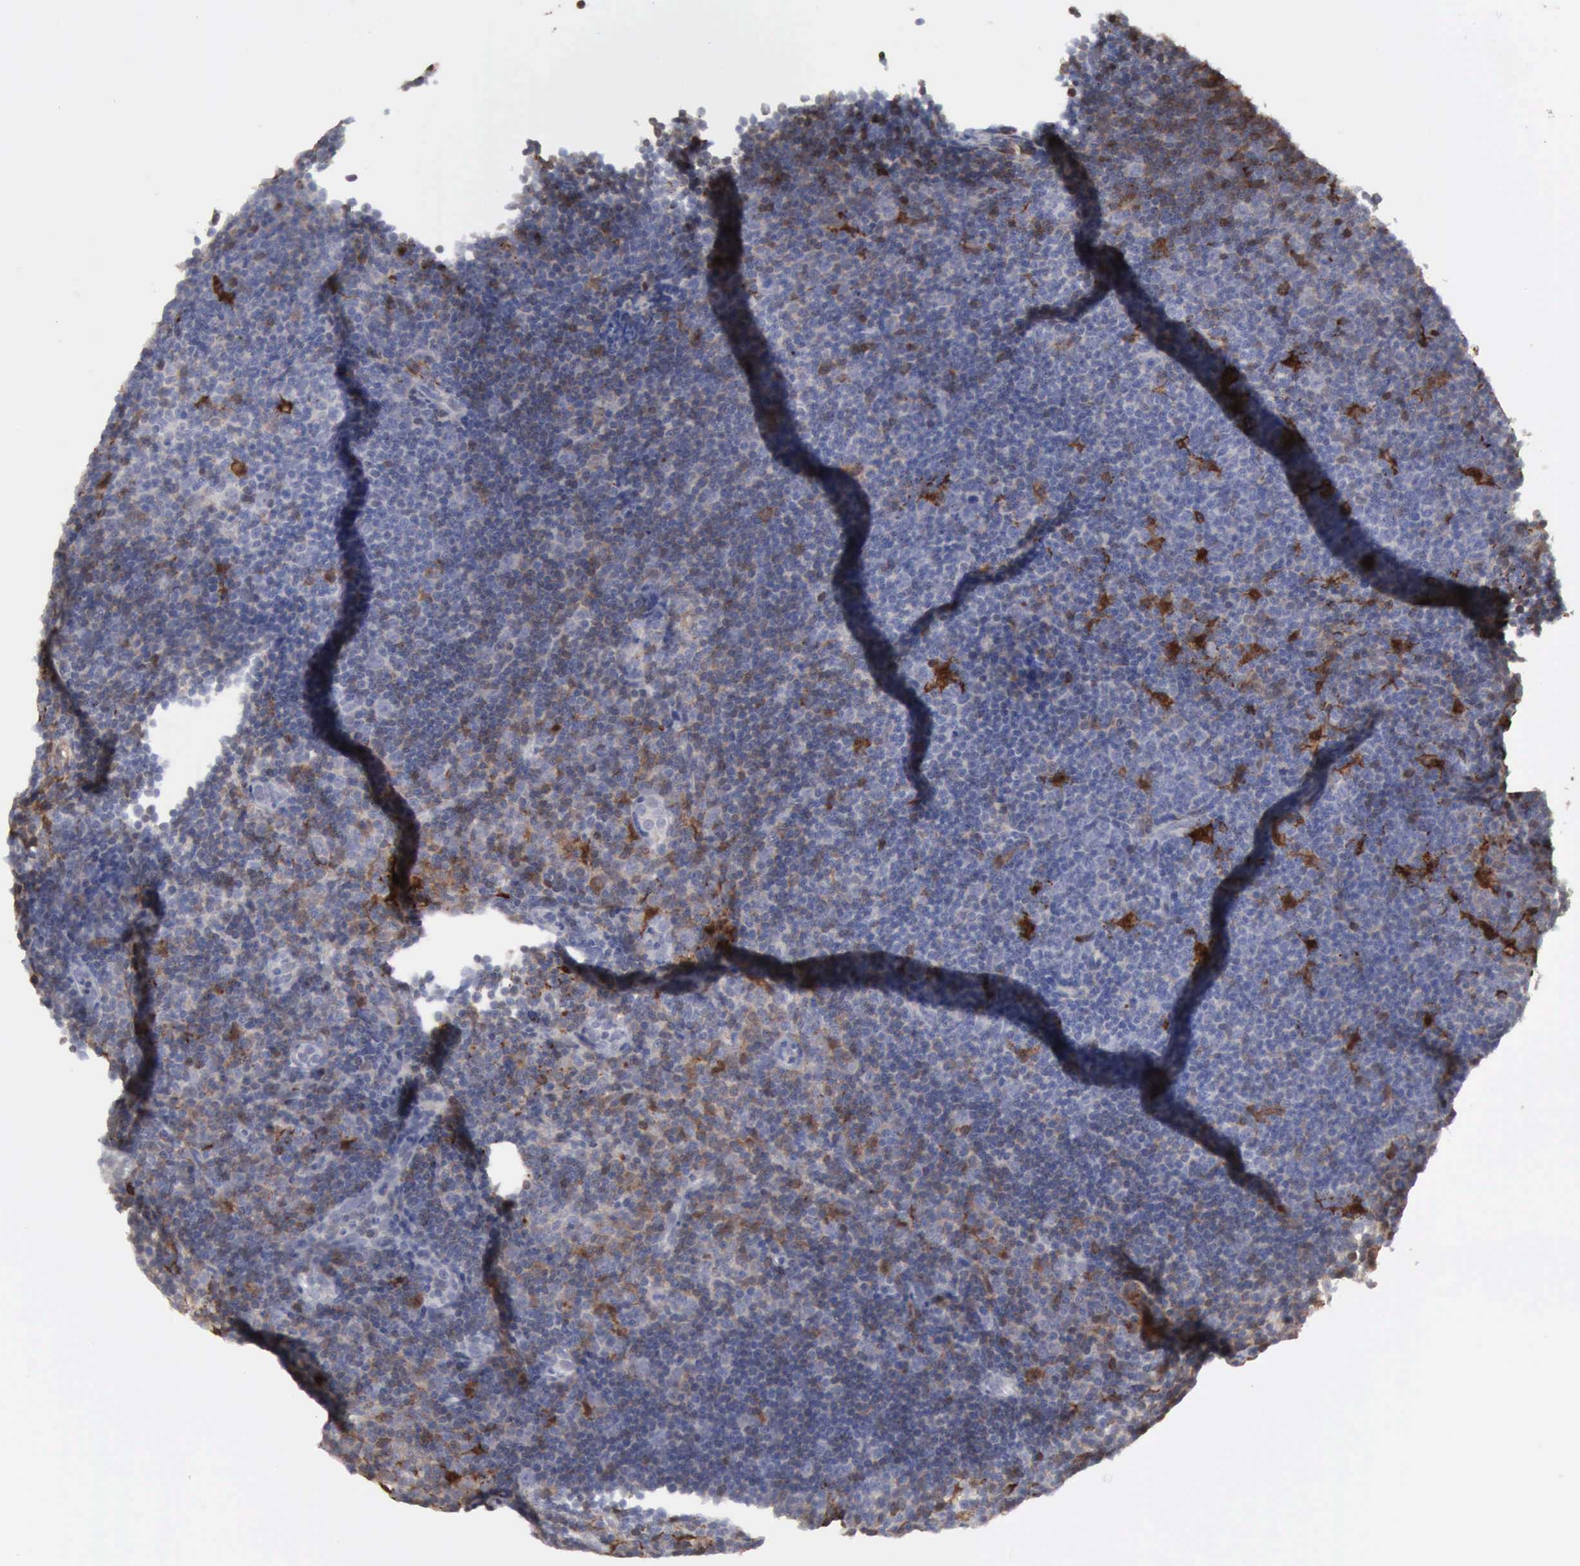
{"staining": {"intensity": "negative", "quantity": "none", "location": "none"}, "tissue": "lymphoma", "cell_type": "Tumor cells", "image_type": "cancer", "snomed": [{"axis": "morphology", "description": "Malignant lymphoma, non-Hodgkin's type, Low grade"}, {"axis": "topography", "description": "Lymph node"}], "caption": "Tumor cells show no significant protein positivity in lymphoma.", "gene": "STAT1", "patient": {"sex": "male", "age": 49}}